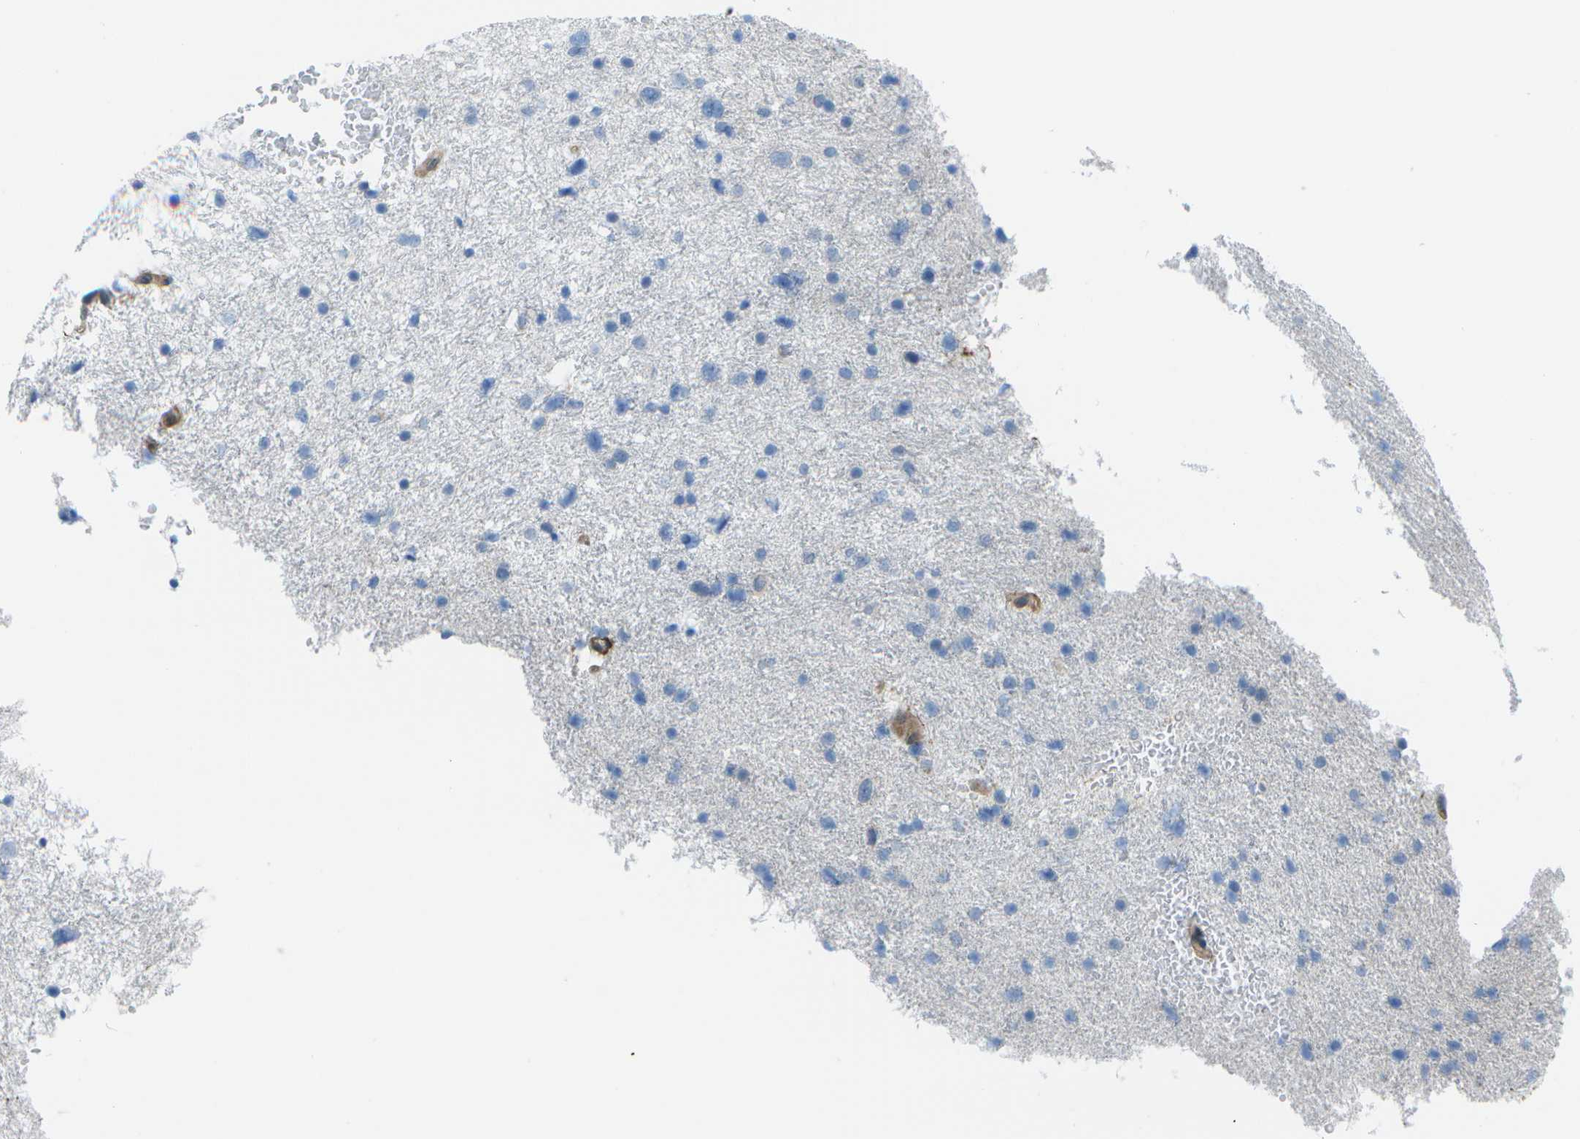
{"staining": {"intensity": "negative", "quantity": "none", "location": "none"}, "tissue": "glioma", "cell_type": "Tumor cells", "image_type": "cancer", "snomed": [{"axis": "morphology", "description": "Glioma, malignant, Low grade"}, {"axis": "topography", "description": "Brain"}], "caption": "Tumor cells are negative for protein expression in human glioma.", "gene": "SORBS3", "patient": {"sex": "female", "age": 37}}